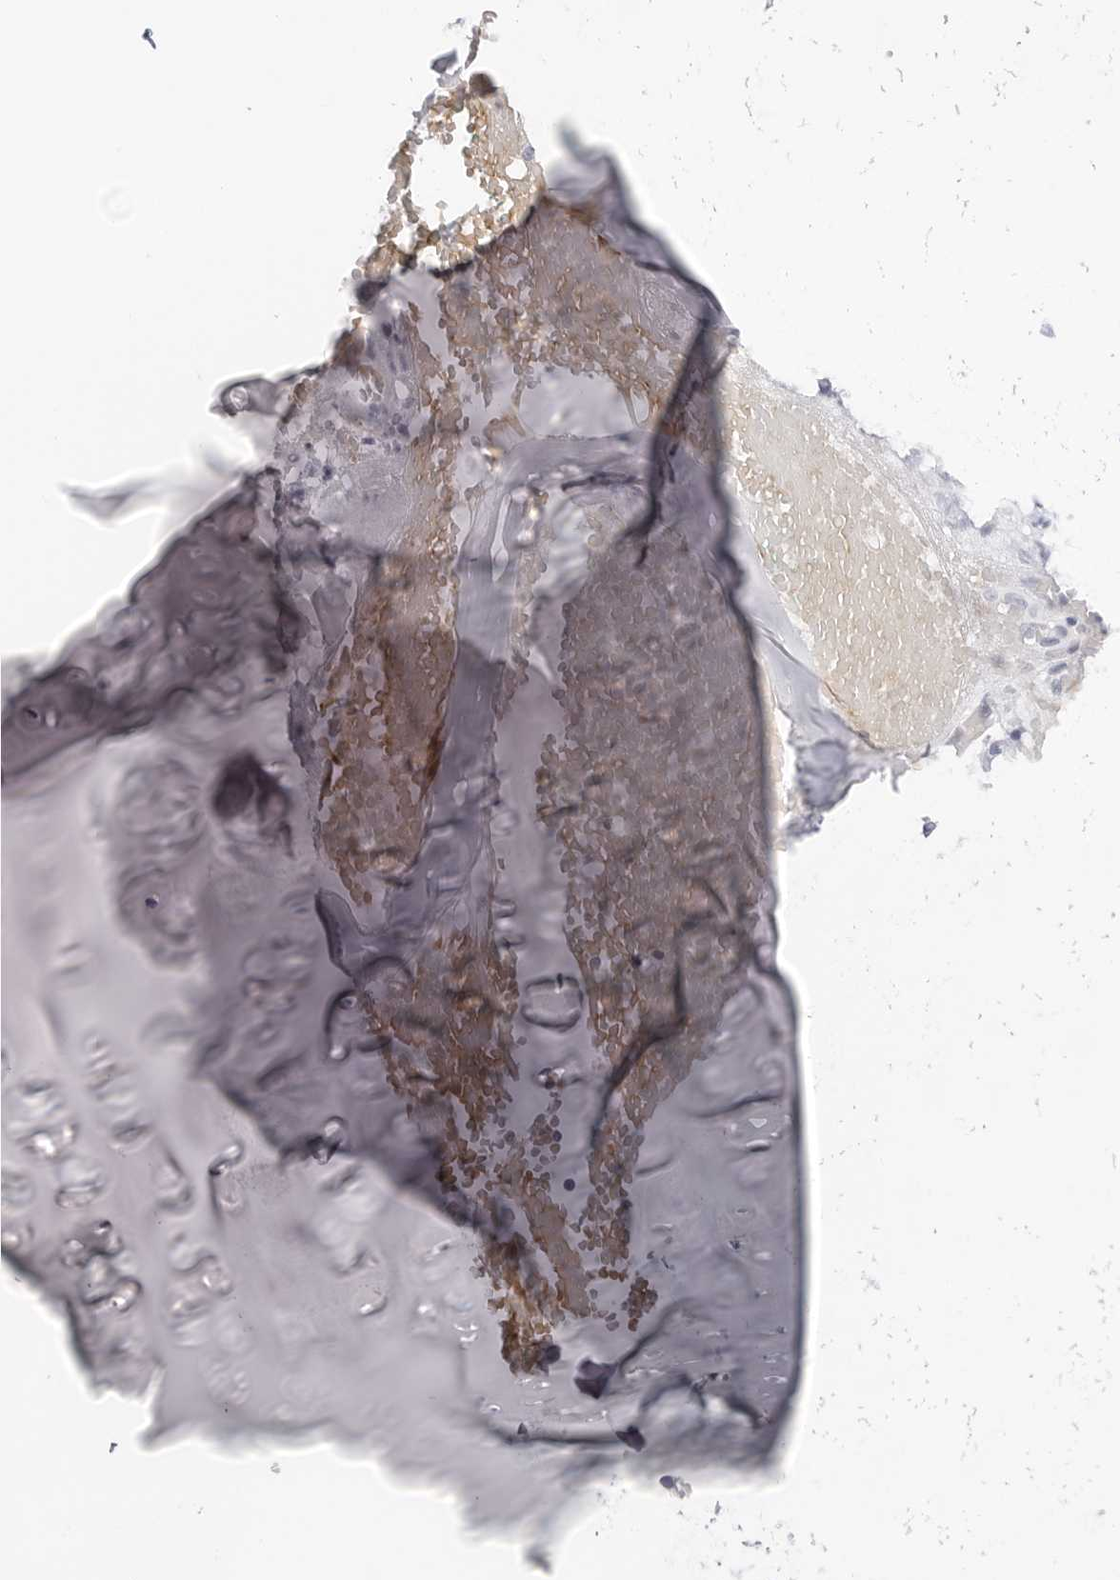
{"staining": {"intensity": "negative", "quantity": "none", "location": "none"}, "tissue": "adipose tissue", "cell_type": "Adipocytes", "image_type": "normal", "snomed": [{"axis": "morphology", "description": "Normal tissue, NOS"}, {"axis": "morphology", "description": "Basal cell carcinoma"}, {"axis": "topography", "description": "Cartilage tissue"}, {"axis": "topography", "description": "Nasopharynx"}, {"axis": "topography", "description": "Oral tissue"}], "caption": "Immunohistochemistry (IHC) photomicrograph of normal adipose tissue: adipose tissue stained with DAB (3,3'-diaminobenzidine) demonstrates no significant protein positivity in adipocytes. (Stains: DAB (3,3'-diaminobenzidine) immunohistochemistry (IHC) with hematoxylin counter stain, Microscopy: brightfield microscopy at high magnification).", "gene": "TSSK1B", "patient": {"sex": "female", "age": 77}}